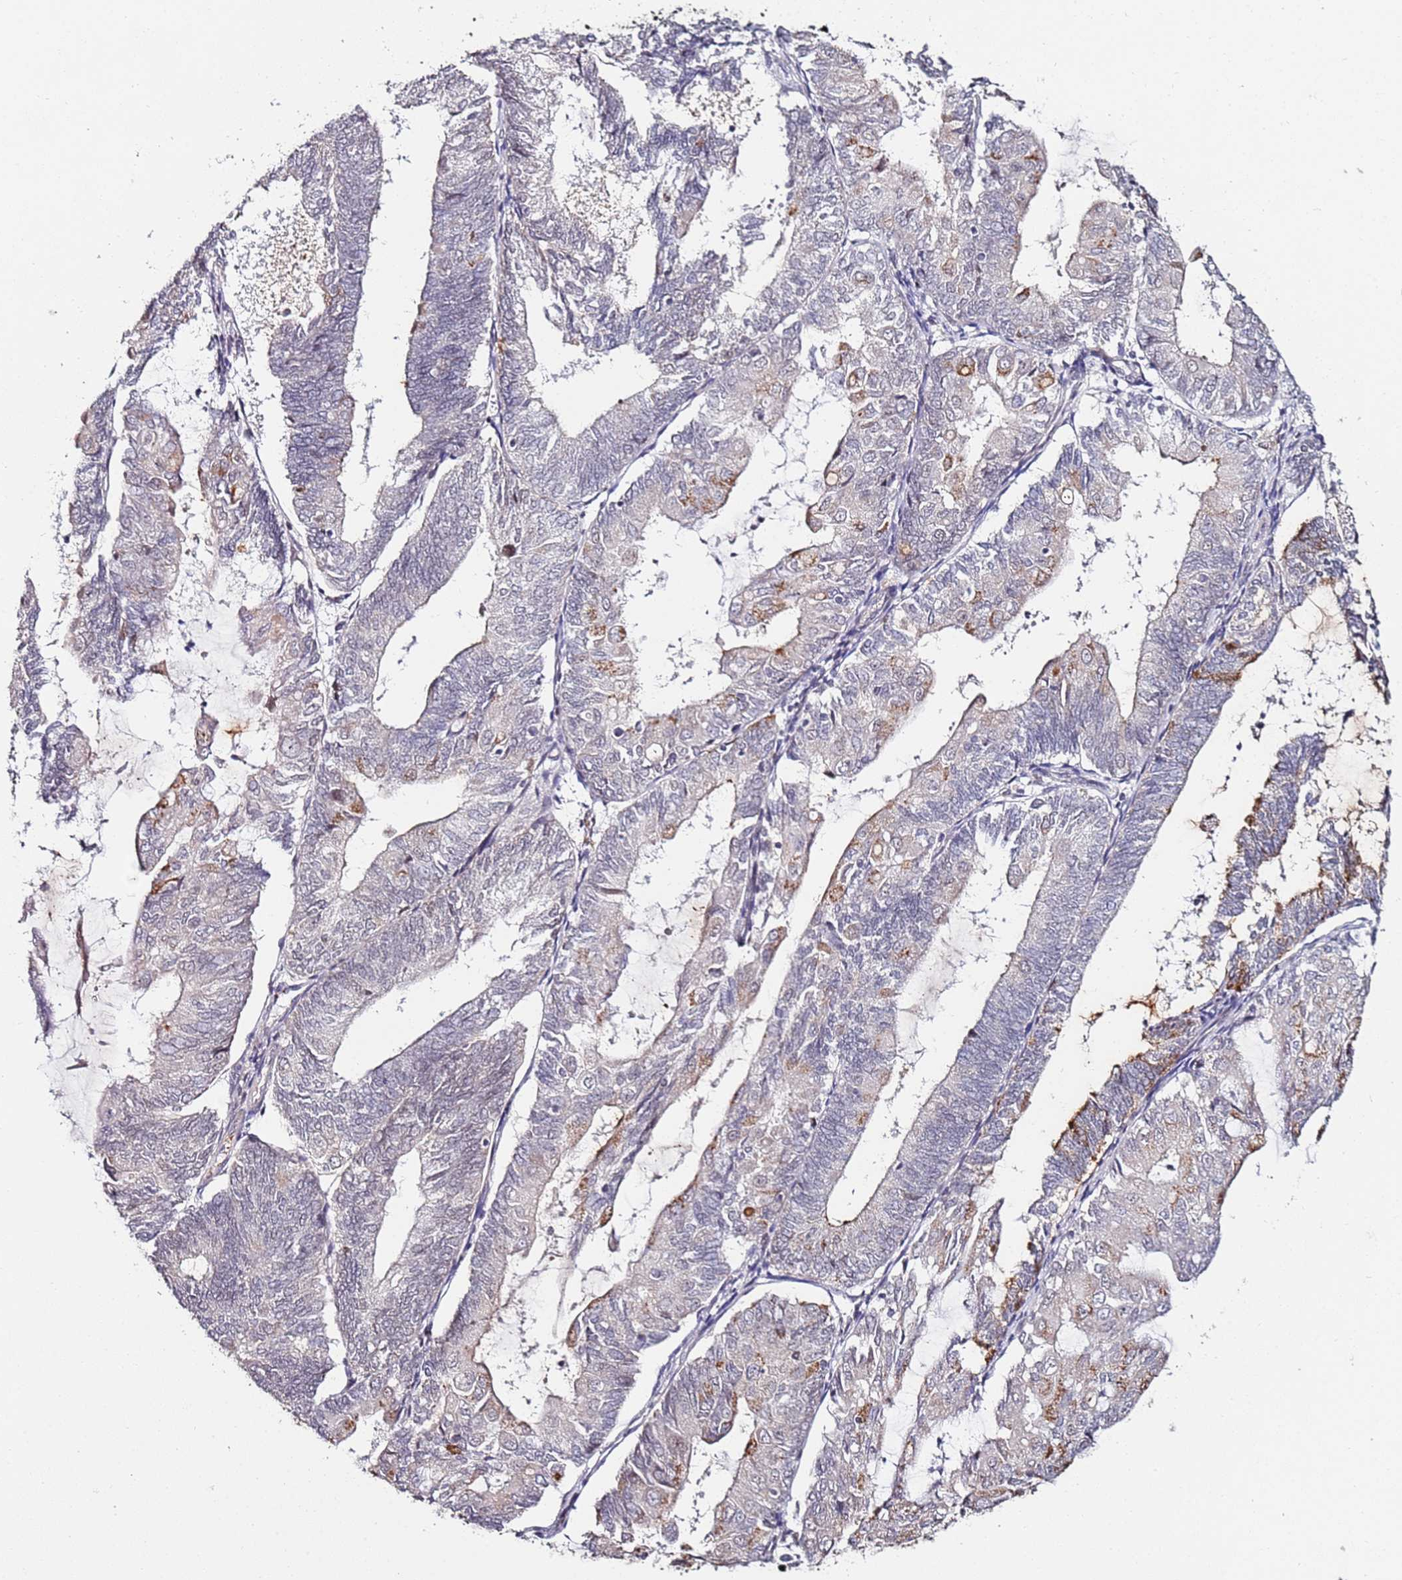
{"staining": {"intensity": "negative", "quantity": "none", "location": "none"}, "tissue": "endometrial cancer", "cell_type": "Tumor cells", "image_type": "cancer", "snomed": [{"axis": "morphology", "description": "Adenocarcinoma, NOS"}, {"axis": "topography", "description": "Endometrium"}], "caption": "Endometrial cancer (adenocarcinoma) was stained to show a protein in brown. There is no significant positivity in tumor cells. Brightfield microscopy of immunohistochemistry stained with DAB (brown) and hematoxylin (blue), captured at high magnification.", "gene": "DUSP28", "patient": {"sex": "female", "age": 81}}